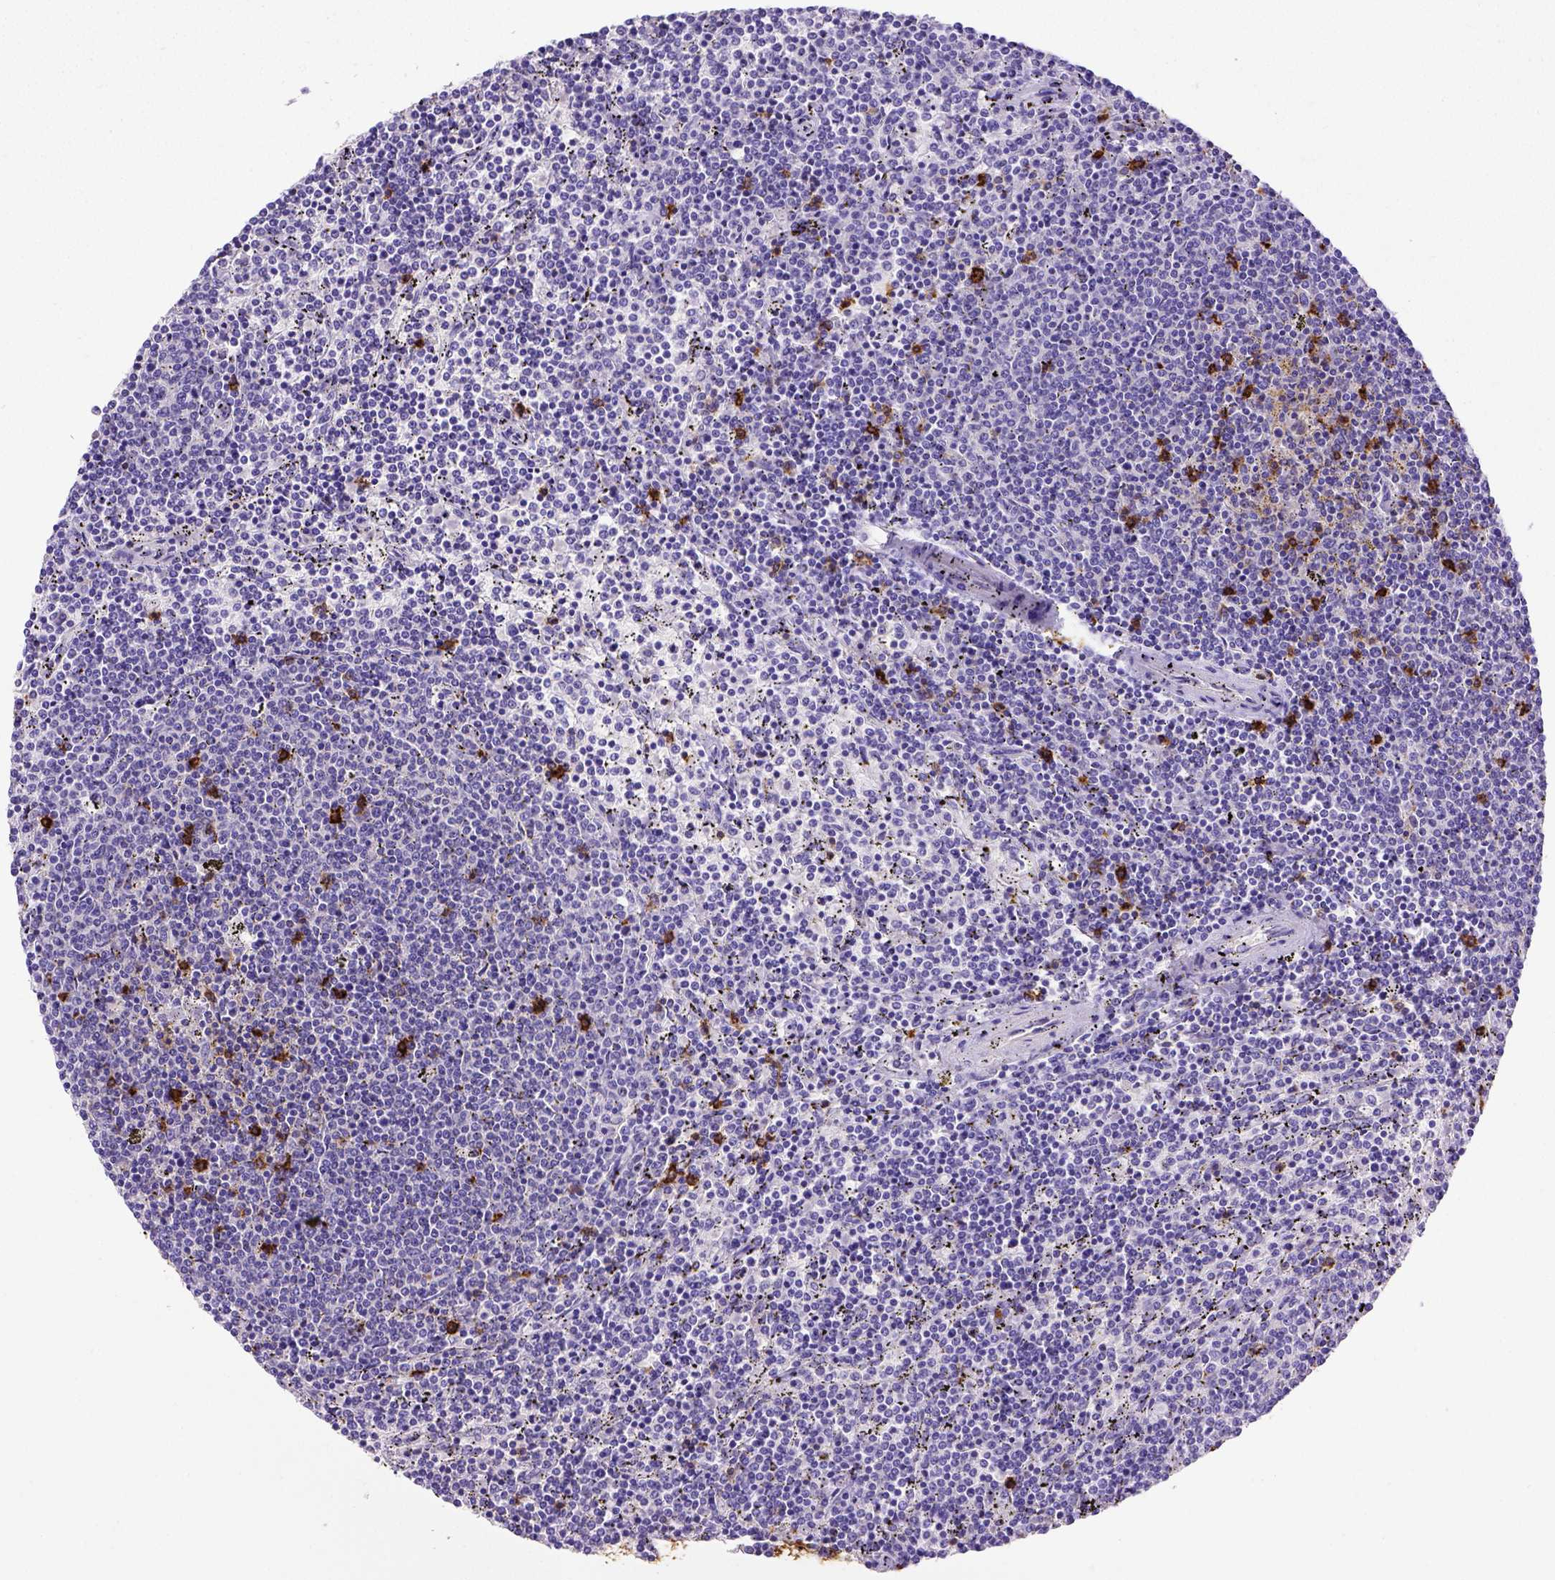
{"staining": {"intensity": "negative", "quantity": "none", "location": "none"}, "tissue": "lymphoma", "cell_type": "Tumor cells", "image_type": "cancer", "snomed": [{"axis": "morphology", "description": "Malignant lymphoma, non-Hodgkin's type, Low grade"}, {"axis": "topography", "description": "Spleen"}], "caption": "This photomicrograph is of low-grade malignant lymphoma, non-Hodgkin's type stained with immunohistochemistry (IHC) to label a protein in brown with the nuclei are counter-stained blue. There is no expression in tumor cells.", "gene": "B3GAT1", "patient": {"sex": "female", "age": 50}}